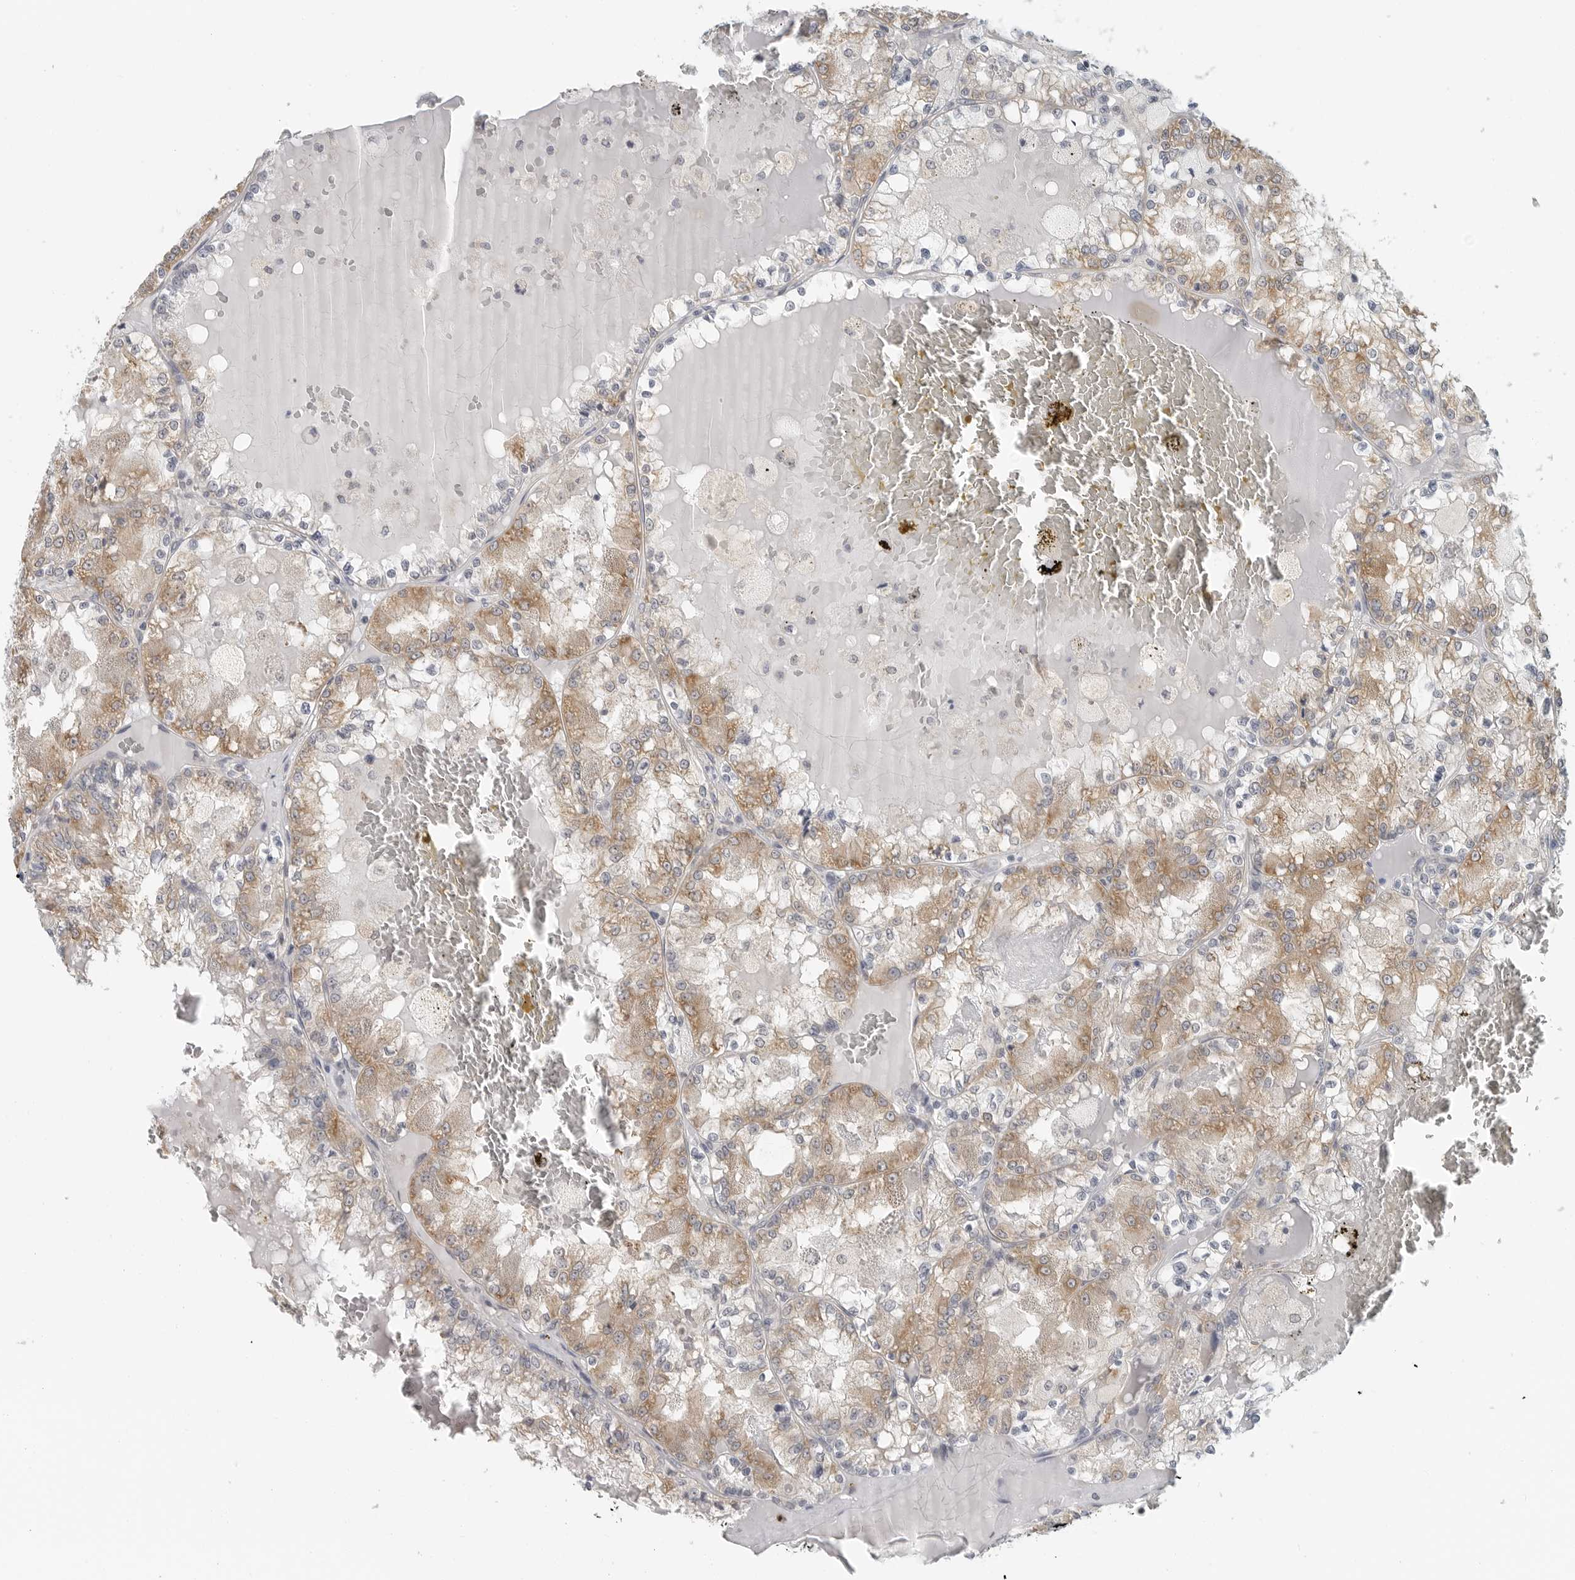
{"staining": {"intensity": "moderate", "quantity": "25%-75%", "location": "cytoplasmic/membranous"}, "tissue": "renal cancer", "cell_type": "Tumor cells", "image_type": "cancer", "snomed": [{"axis": "morphology", "description": "Adenocarcinoma, NOS"}, {"axis": "topography", "description": "Kidney"}], "caption": "Moderate cytoplasmic/membranous protein staining is present in approximately 25%-75% of tumor cells in renal cancer (adenocarcinoma). (Brightfield microscopy of DAB IHC at high magnification).", "gene": "IL12RB2", "patient": {"sex": "female", "age": 56}}